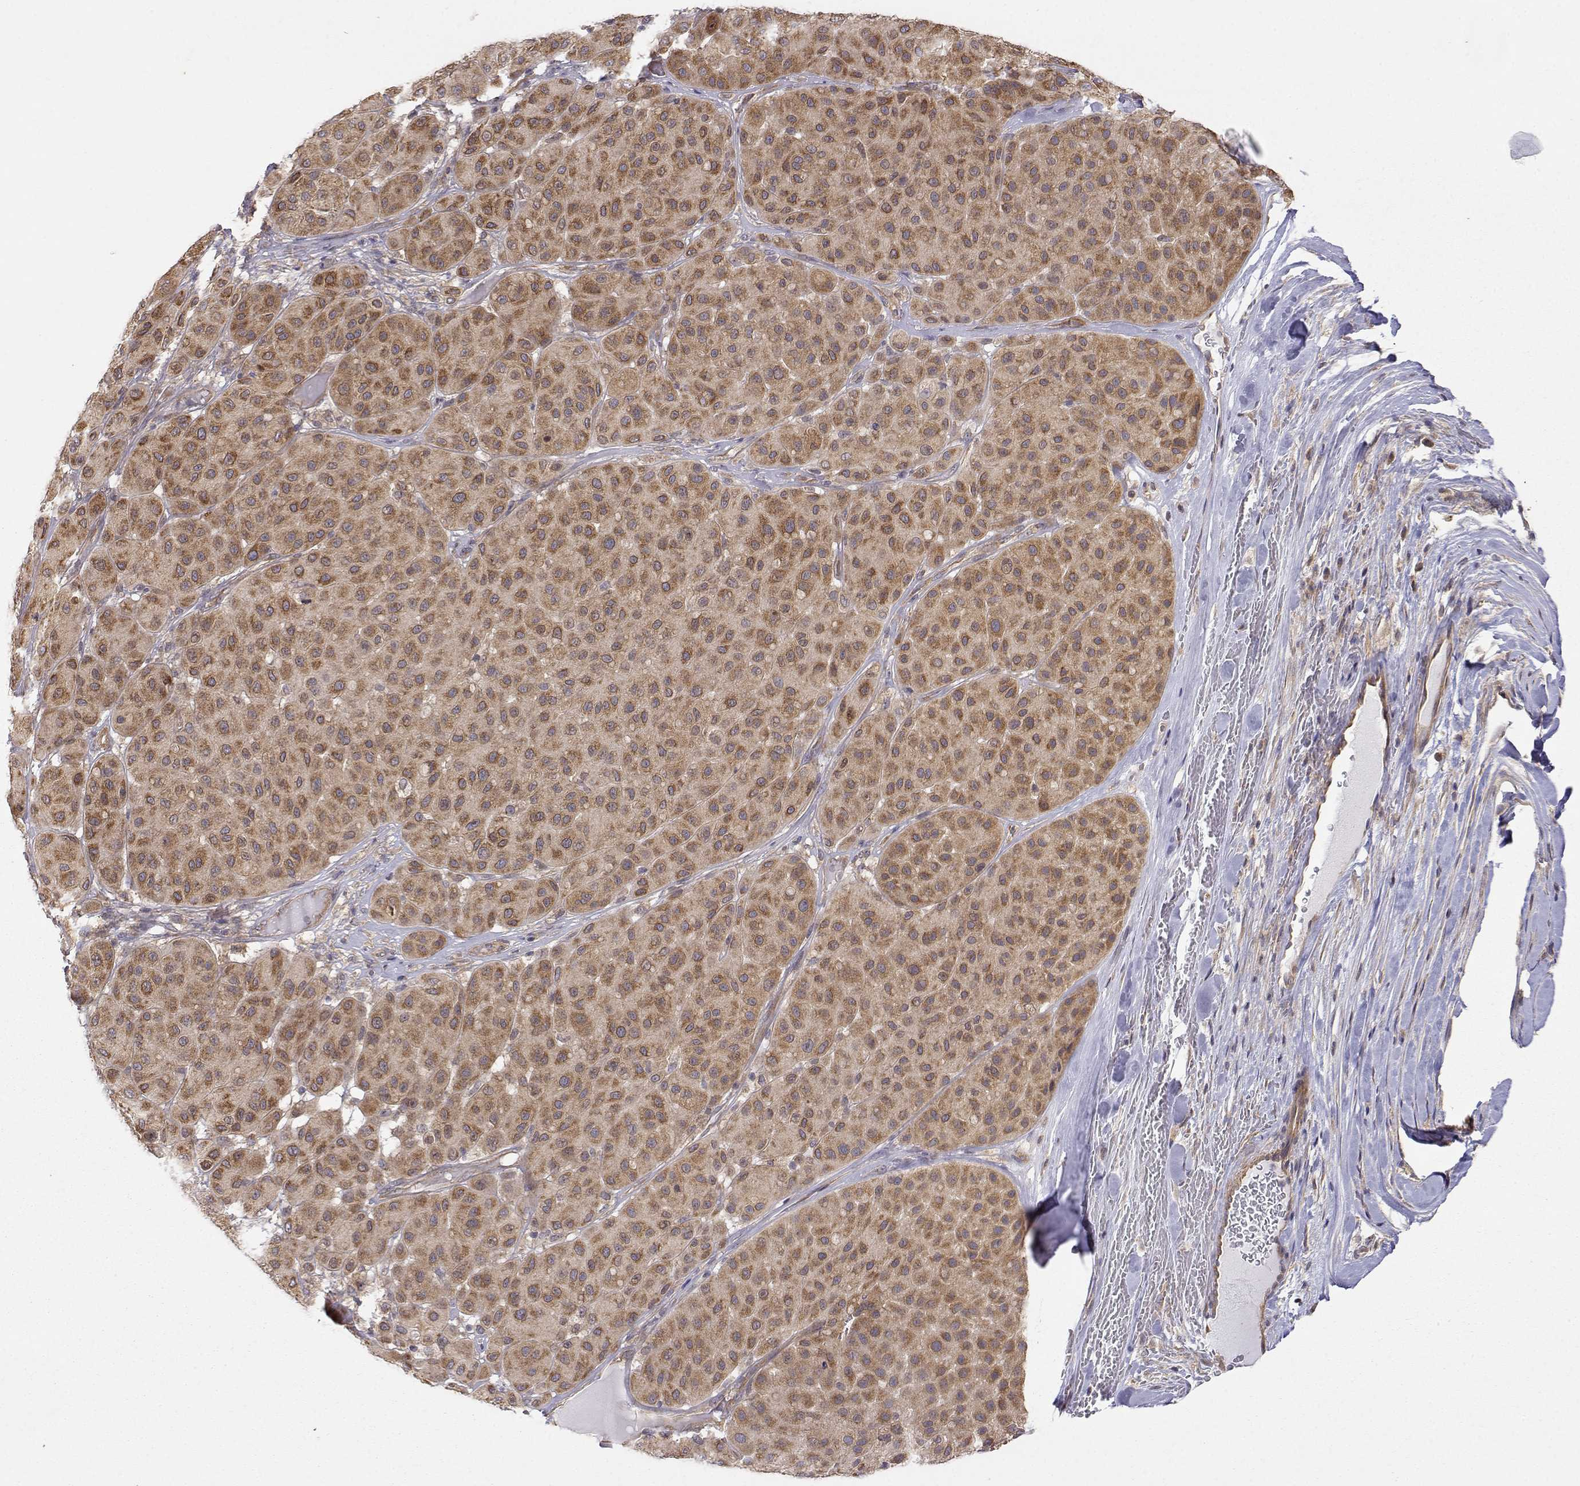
{"staining": {"intensity": "moderate", "quantity": ">75%", "location": "cytoplasmic/membranous"}, "tissue": "melanoma", "cell_type": "Tumor cells", "image_type": "cancer", "snomed": [{"axis": "morphology", "description": "Malignant melanoma, Metastatic site"}, {"axis": "topography", "description": "Smooth muscle"}], "caption": "Protein staining exhibits moderate cytoplasmic/membranous staining in about >75% of tumor cells in malignant melanoma (metastatic site). (Stains: DAB in brown, nuclei in blue, Microscopy: brightfield microscopy at high magnification).", "gene": "PAIP1", "patient": {"sex": "male", "age": 41}}